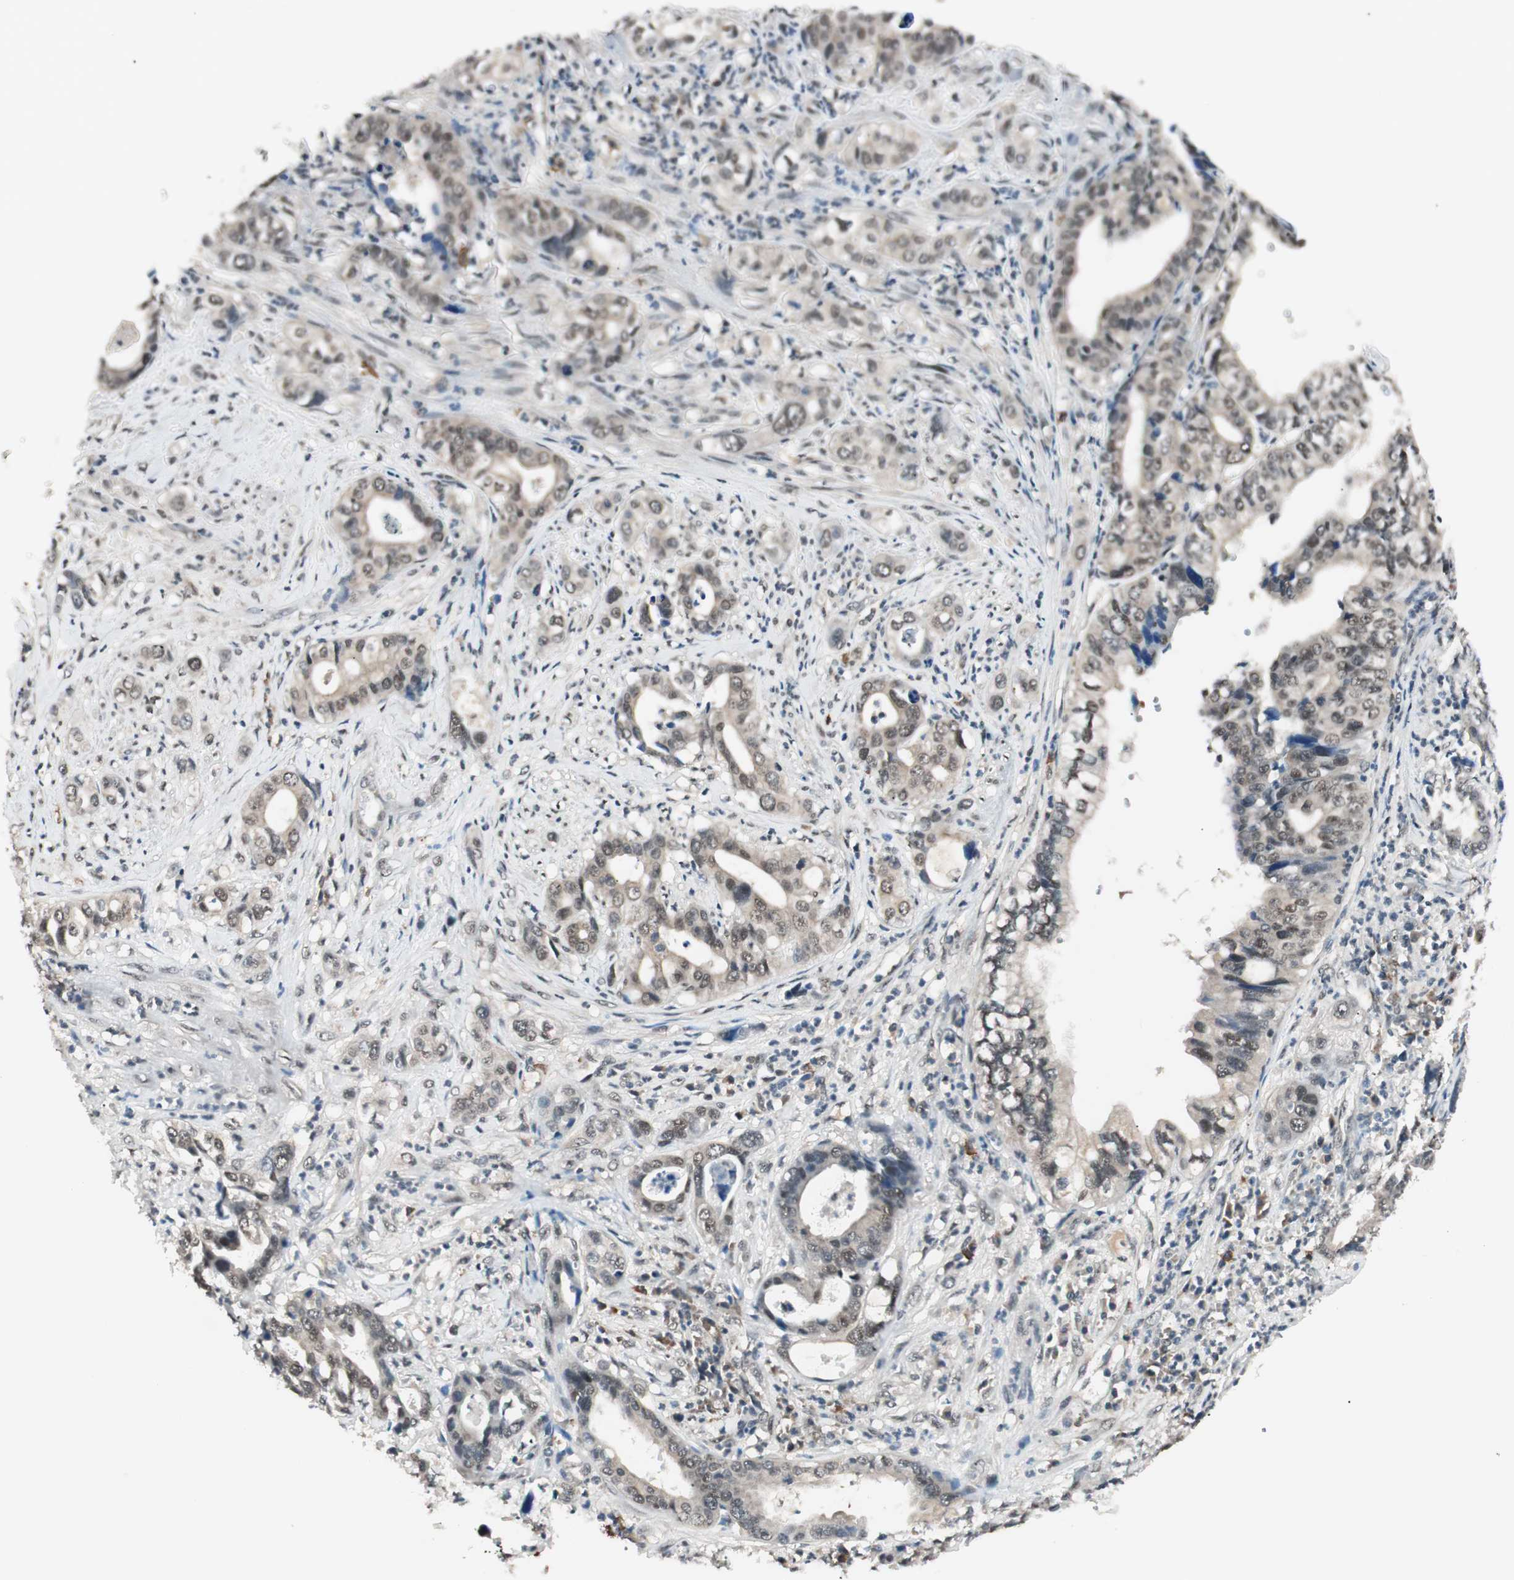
{"staining": {"intensity": "weak", "quantity": "25%-75%", "location": "nuclear"}, "tissue": "liver cancer", "cell_type": "Tumor cells", "image_type": "cancer", "snomed": [{"axis": "morphology", "description": "Cholangiocarcinoma"}, {"axis": "topography", "description": "Liver"}], "caption": "Liver cholangiocarcinoma stained with a protein marker reveals weak staining in tumor cells.", "gene": "NFRKB", "patient": {"sex": "female", "age": 61}}